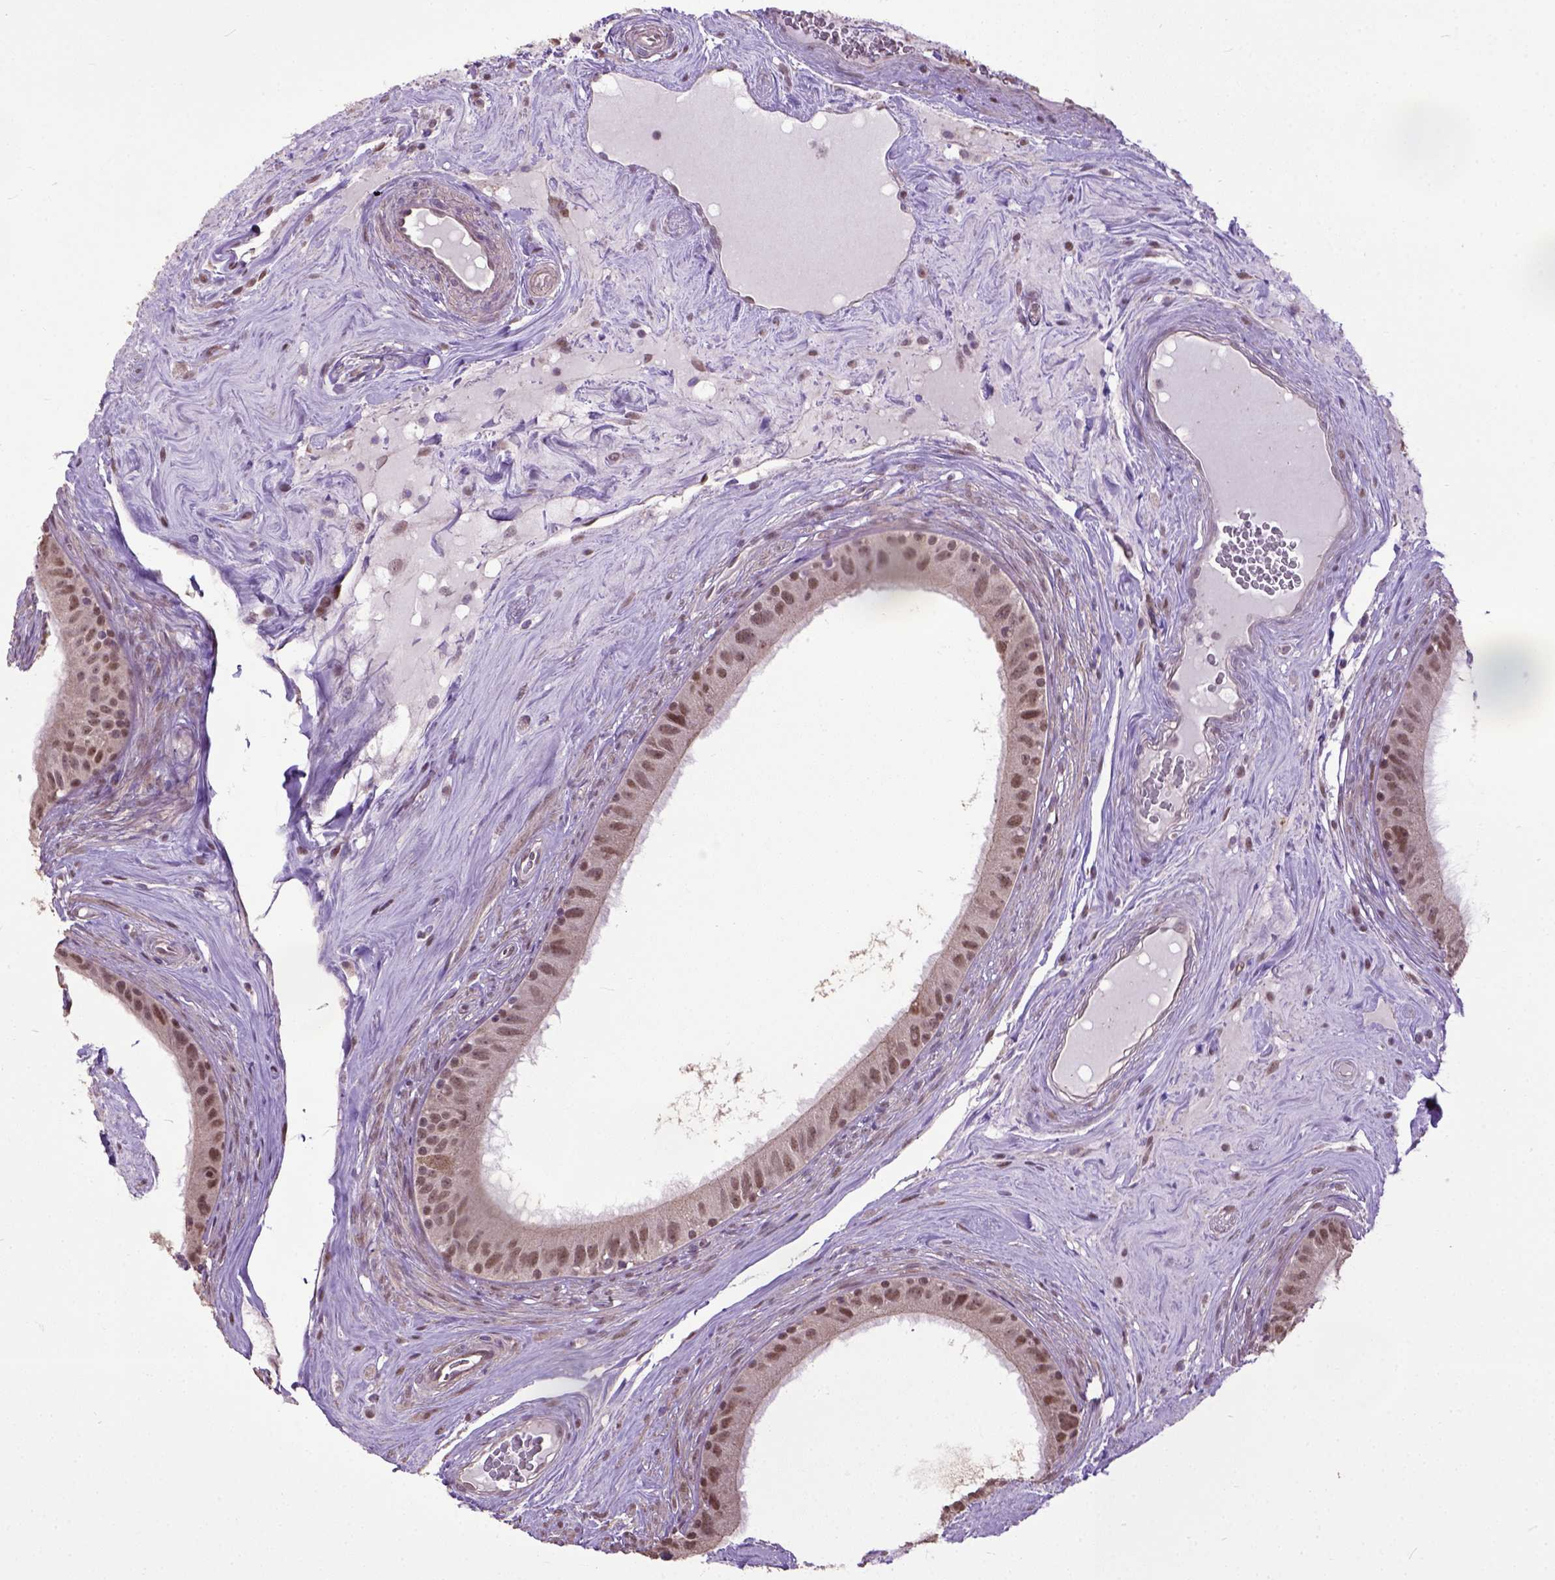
{"staining": {"intensity": "moderate", "quantity": "25%-75%", "location": "nuclear"}, "tissue": "epididymis", "cell_type": "Glandular cells", "image_type": "normal", "snomed": [{"axis": "morphology", "description": "Normal tissue, NOS"}, {"axis": "topography", "description": "Epididymis"}], "caption": "Immunohistochemical staining of unremarkable epididymis reveals 25%-75% levels of moderate nuclear protein staining in about 25%-75% of glandular cells. (Stains: DAB in brown, nuclei in blue, Microscopy: brightfield microscopy at high magnification).", "gene": "UBA3", "patient": {"sex": "male", "age": 59}}